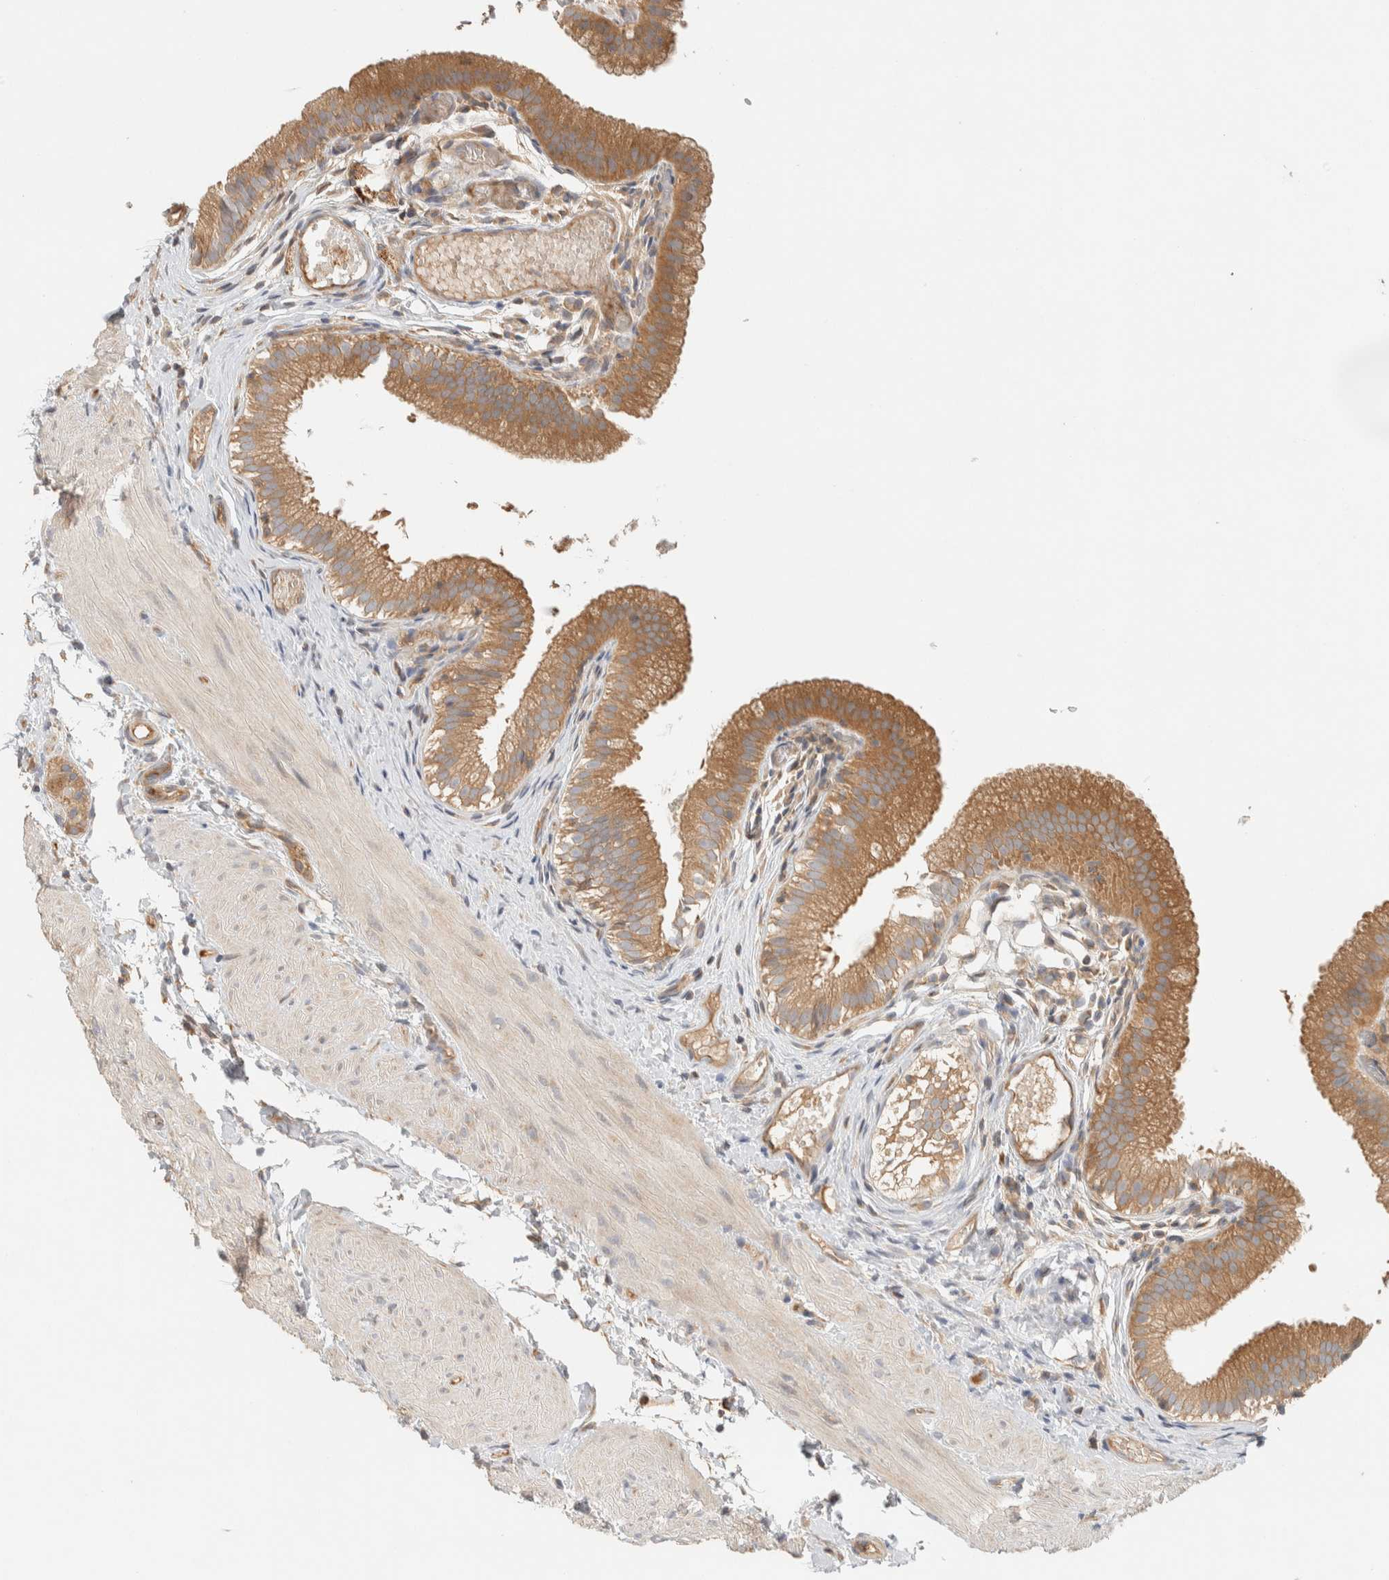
{"staining": {"intensity": "moderate", "quantity": ">75%", "location": "cytoplasmic/membranous"}, "tissue": "gallbladder", "cell_type": "Glandular cells", "image_type": "normal", "snomed": [{"axis": "morphology", "description": "Normal tissue, NOS"}, {"axis": "topography", "description": "Gallbladder"}], "caption": "This histopathology image demonstrates immunohistochemistry (IHC) staining of benign human gallbladder, with medium moderate cytoplasmic/membranous positivity in approximately >75% of glandular cells.", "gene": "FAM167A", "patient": {"sex": "female", "age": 26}}